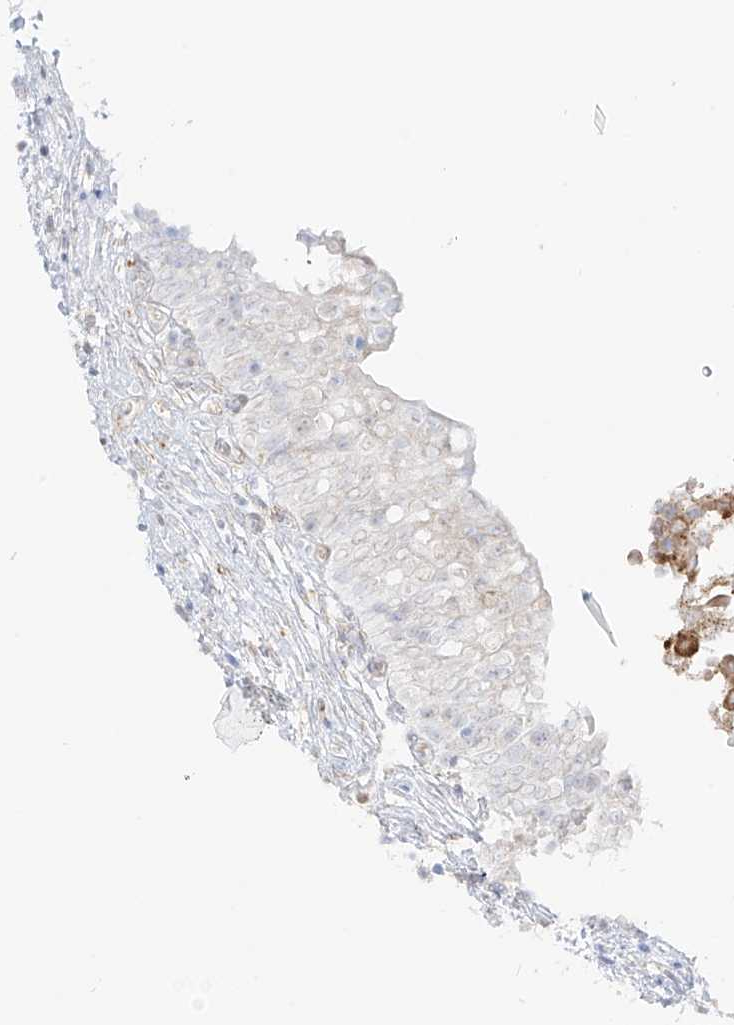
{"staining": {"intensity": "moderate", "quantity": "<25%", "location": "cytoplasmic/membranous"}, "tissue": "urinary bladder", "cell_type": "Urothelial cells", "image_type": "normal", "snomed": [{"axis": "morphology", "description": "Normal tissue, NOS"}, {"axis": "topography", "description": "Urinary bladder"}], "caption": "DAB (3,3'-diaminobenzidine) immunohistochemical staining of unremarkable urinary bladder shows moderate cytoplasmic/membranous protein staining in about <25% of urothelial cells.", "gene": "LRRC59", "patient": {"sex": "male", "age": 55}}